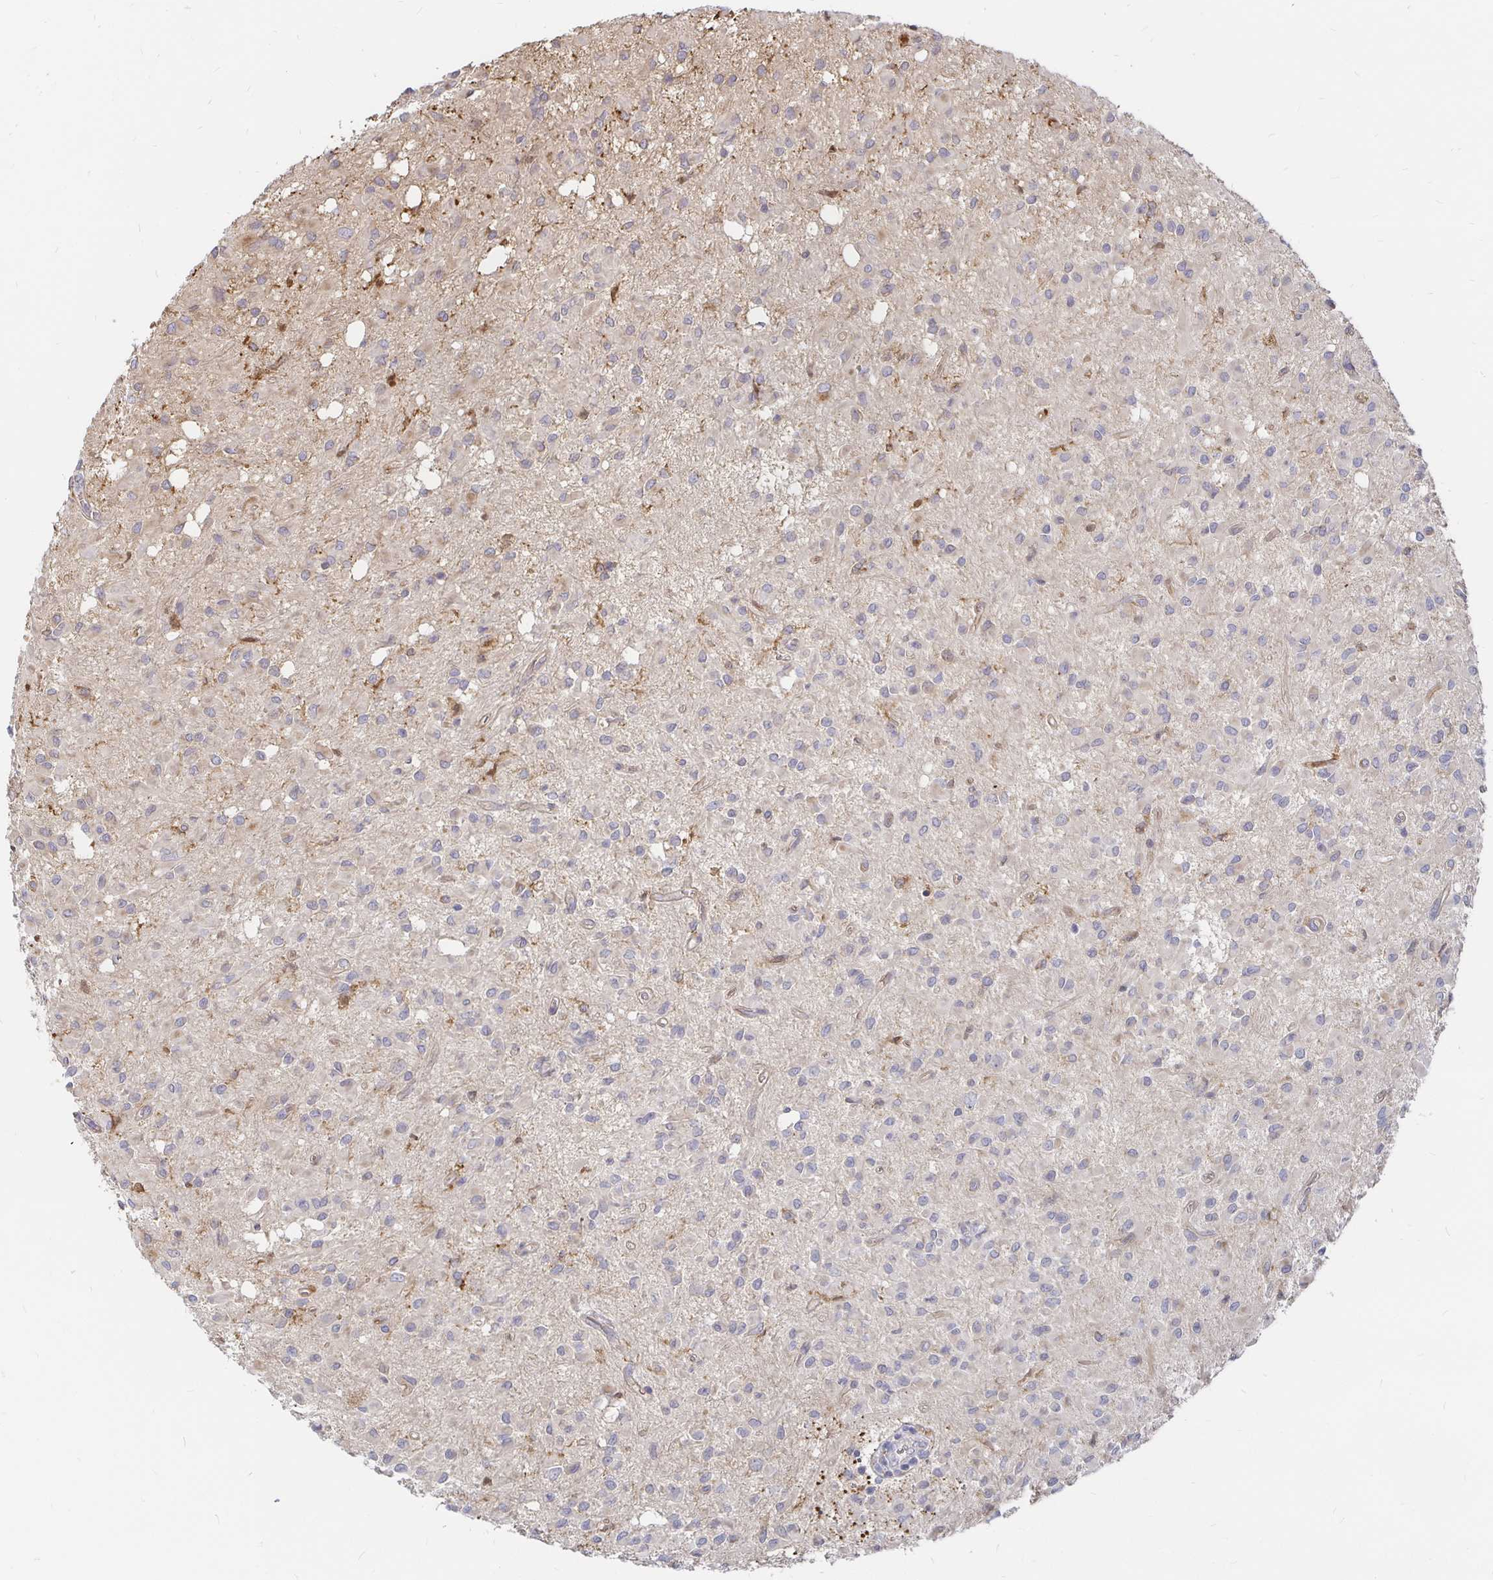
{"staining": {"intensity": "negative", "quantity": "none", "location": "none"}, "tissue": "glioma", "cell_type": "Tumor cells", "image_type": "cancer", "snomed": [{"axis": "morphology", "description": "Glioma, malignant, Low grade"}, {"axis": "topography", "description": "Brain"}], "caption": "A high-resolution micrograph shows IHC staining of glioma, which exhibits no significant expression in tumor cells.", "gene": "CCDC85A", "patient": {"sex": "female", "age": 33}}